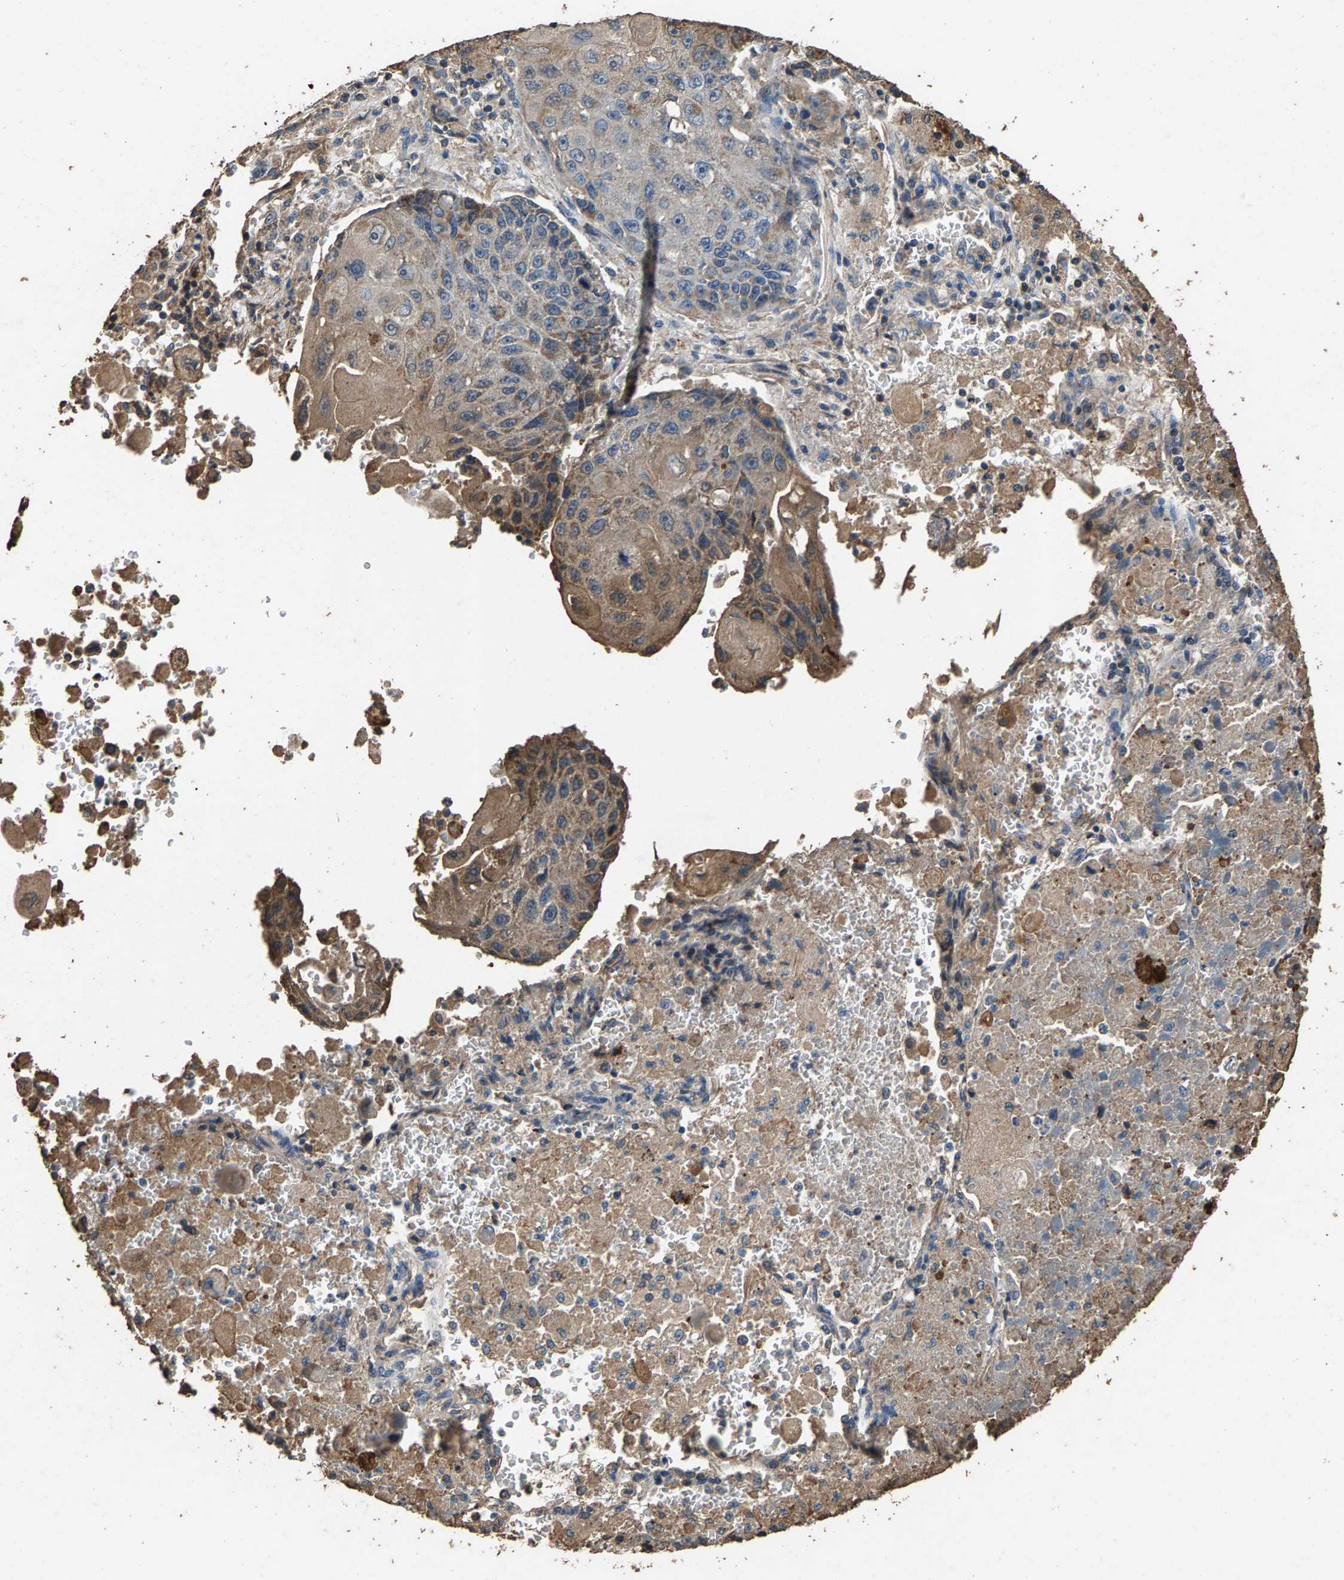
{"staining": {"intensity": "weak", "quantity": "25%-75%", "location": "cytoplasmic/membranous"}, "tissue": "lung cancer", "cell_type": "Tumor cells", "image_type": "cancer", "snomed": [{"axis": "morphology", "description": "Squamous cell carcinoma, NOS"}, {"axis": "topography", "description": "Lung"}], "caption": "Tumor cells show low levels of weak cytoplasmic/membranous positivity in approximately 25%-75% of cells in human lung cancer.", "gene": "MRPL27", "patient": {"sex": "male", "age": 61}}